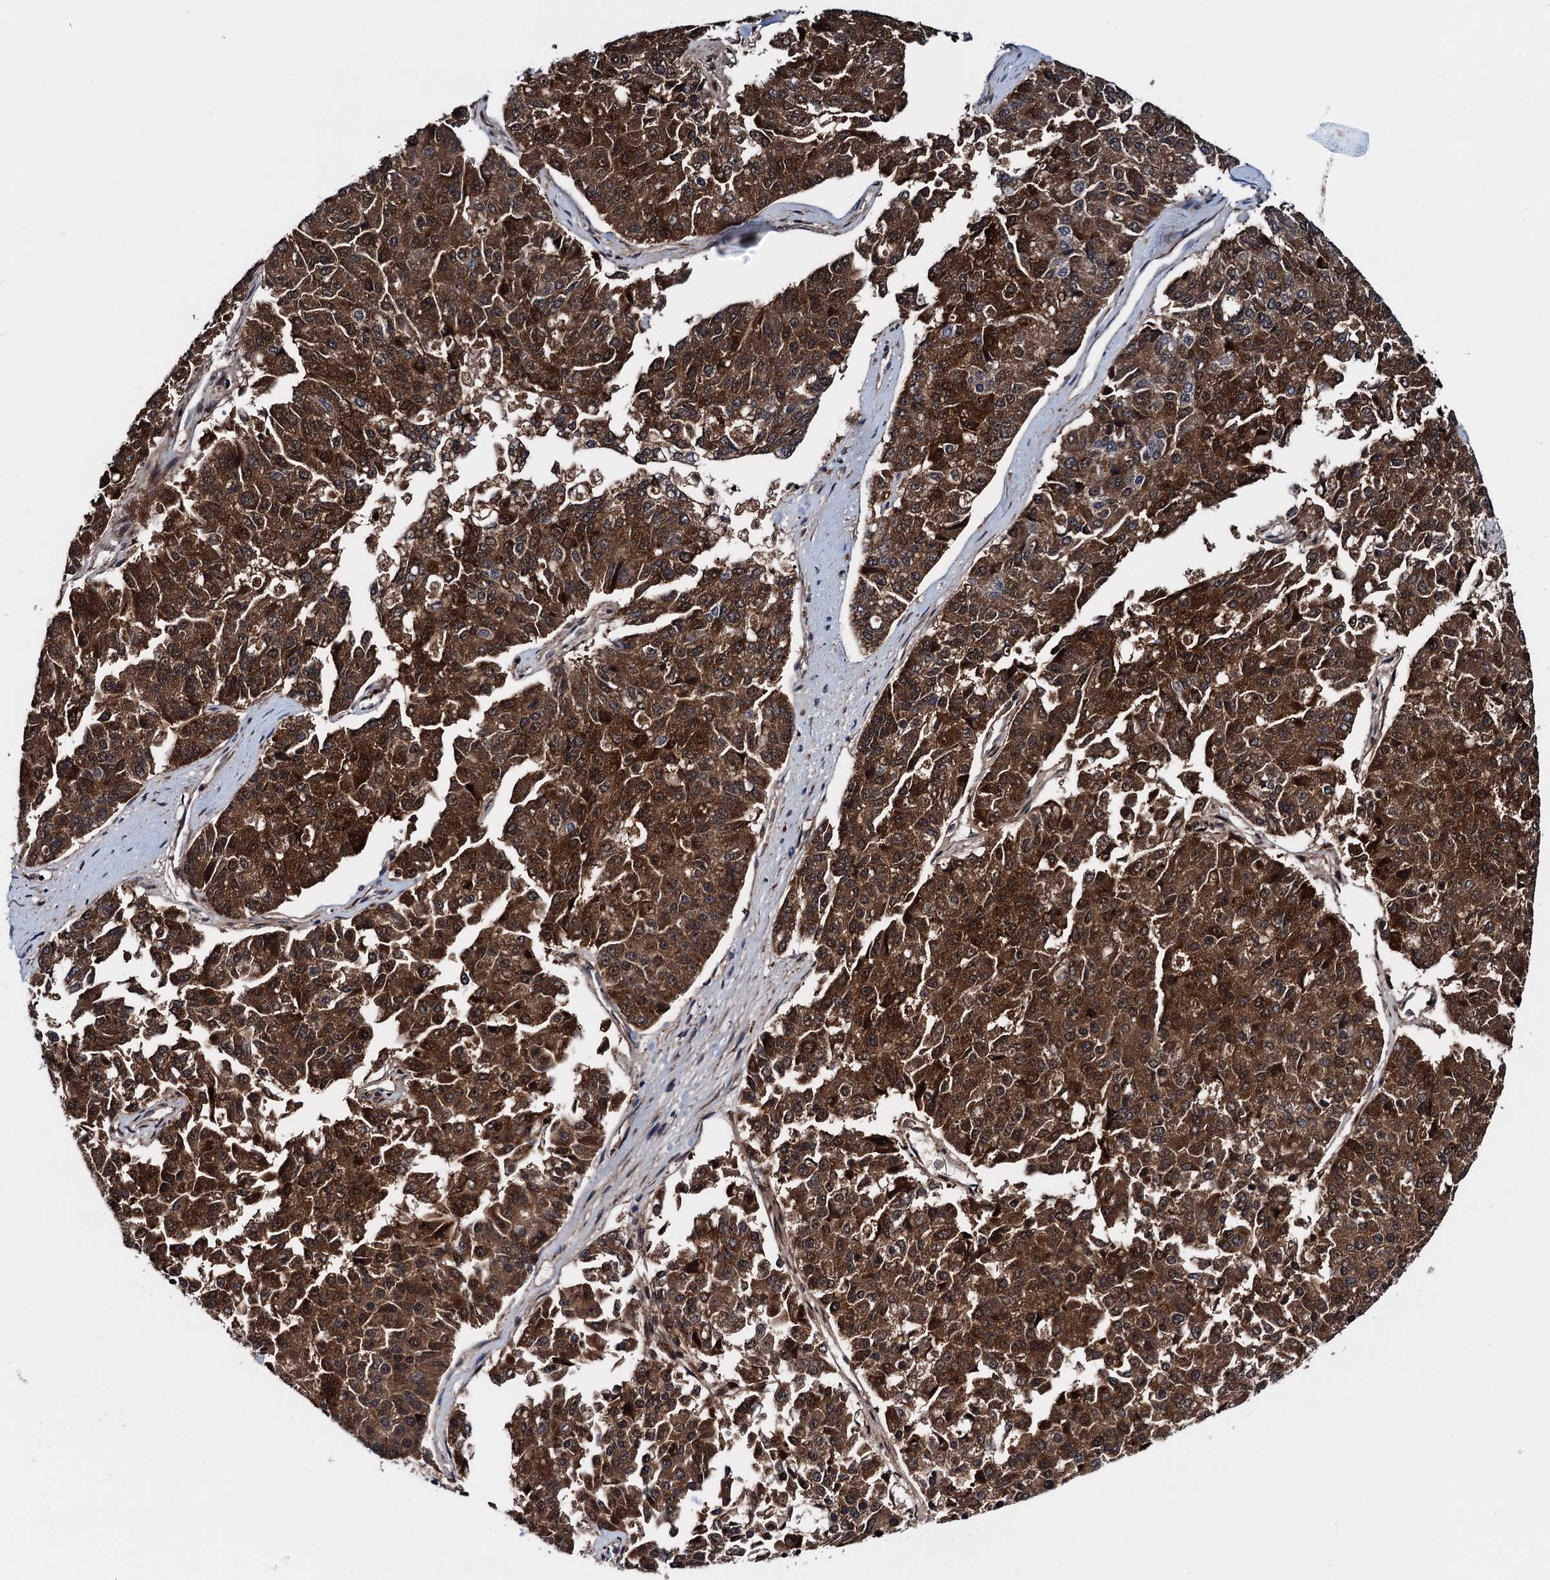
{"staining": {"intensity": "strong", "quantity": ">75%", "location": "cytoplasmic/membranous"}, "tissue": "pancreatic cancer", "cell_type": "Tumor cells", "image_type": "cancer", "snomed": [{"axis": "morphology", "description": "Adenocarcinoma, NOS"}, {"axis": "topography", "description": "Pancreas"}], "caption": "An image of pancreatic adenocarcinoma stained for a protein displays strong cytoplasmic/membranous brown staining in tumor cells. (Stains: DAB (3,3'-diaminobenzidine) in brown, nuclei in blue, Microscopy: brightfield microscopy at high magnification).", "gene": "COA4", "patient": {"sex": "male", "age": 50}}